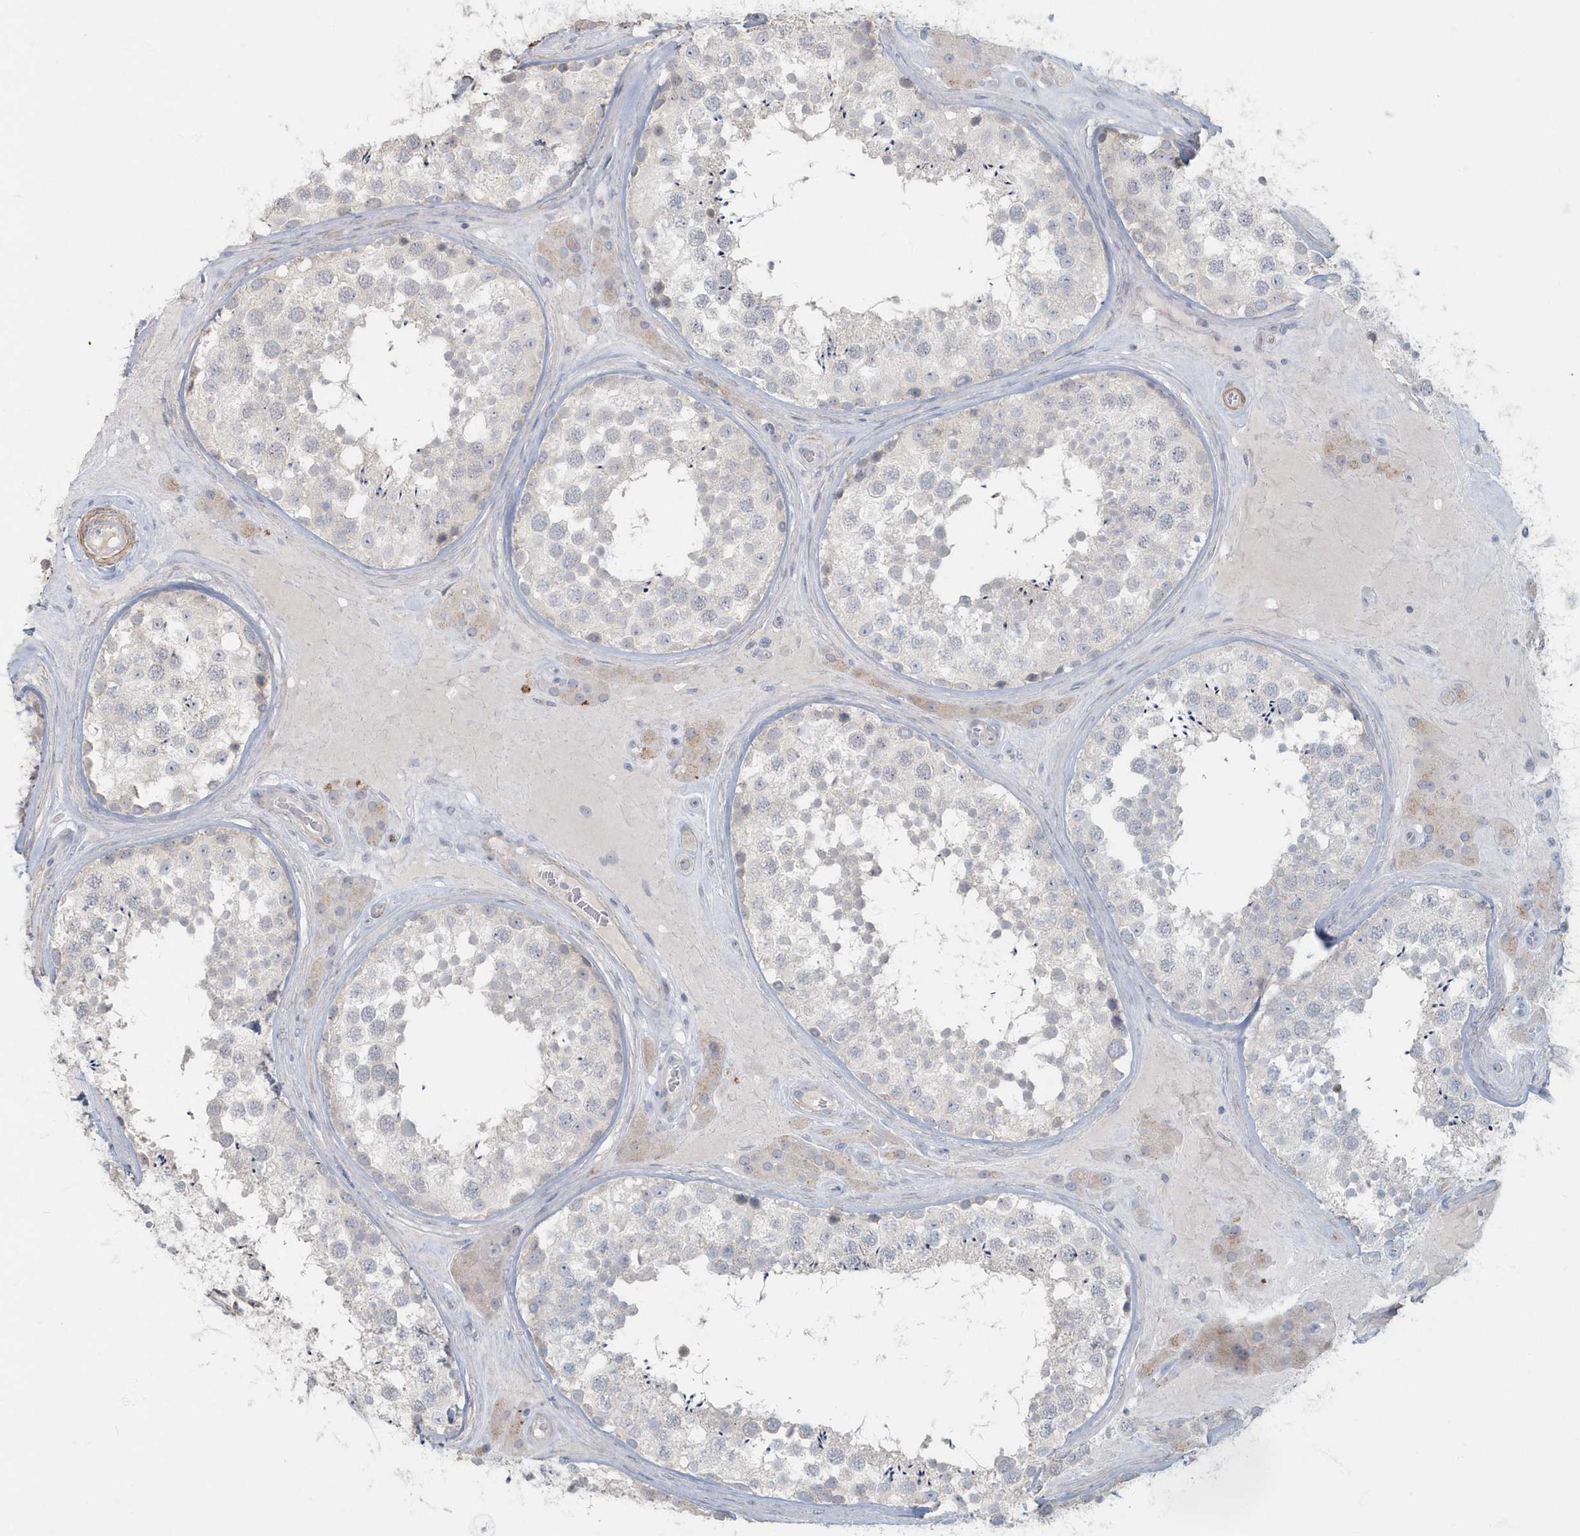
{"staining": {"intensity": "negative", "quantity": "none", "location": "none"}, "tissue": "testis", "cell_type": "Cells in seminiferous ducts", "image_type": "normal", "snomed": [{"axis": "morphology", "description": "Normal tissue, NOS"}, {"axis": "topography", "description": "Testis"}], "caption": "High power microscopy photomicrograph of an immunohistochemistry (IHC) photomicrograph of benign testis, revealing no significant staining in cells in seminiferous ducts.", "gene": "MYOT", "patient": {"sex": "male", "age": 46}}